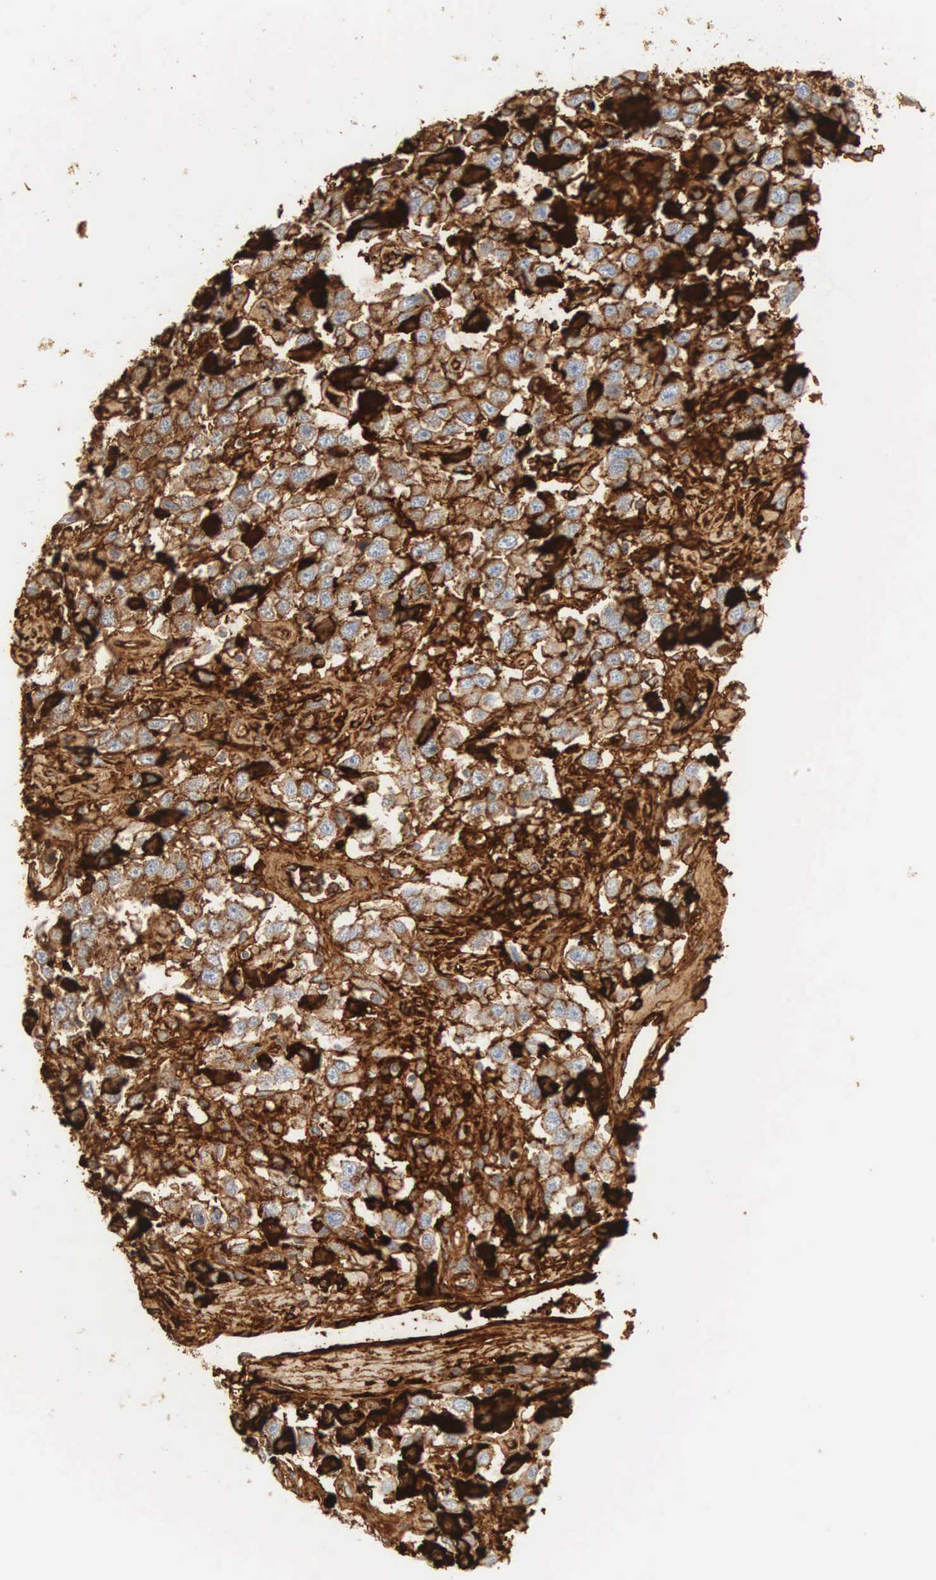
{"staining": {"intensity": "strong", "quantity": ">75%", "location": "cytoplasmic/membranous"}, "tissue": "testis cancer", "cell_type": "Tumor cells", "image_type": "cancer", "snomed": [{"axis": "morphology", "description": "Seminoma, NOS"}, {"axis": "topography", "description": "Testis"}], "caption": "This histopathology image shows immunohistochemistry staining of human testis cancer, with high strong cytoplasmic/membranous expression in about >75% of tumor cells.", "gene": "IGLC3", "patient": {"sex": "male", "age": 41}}